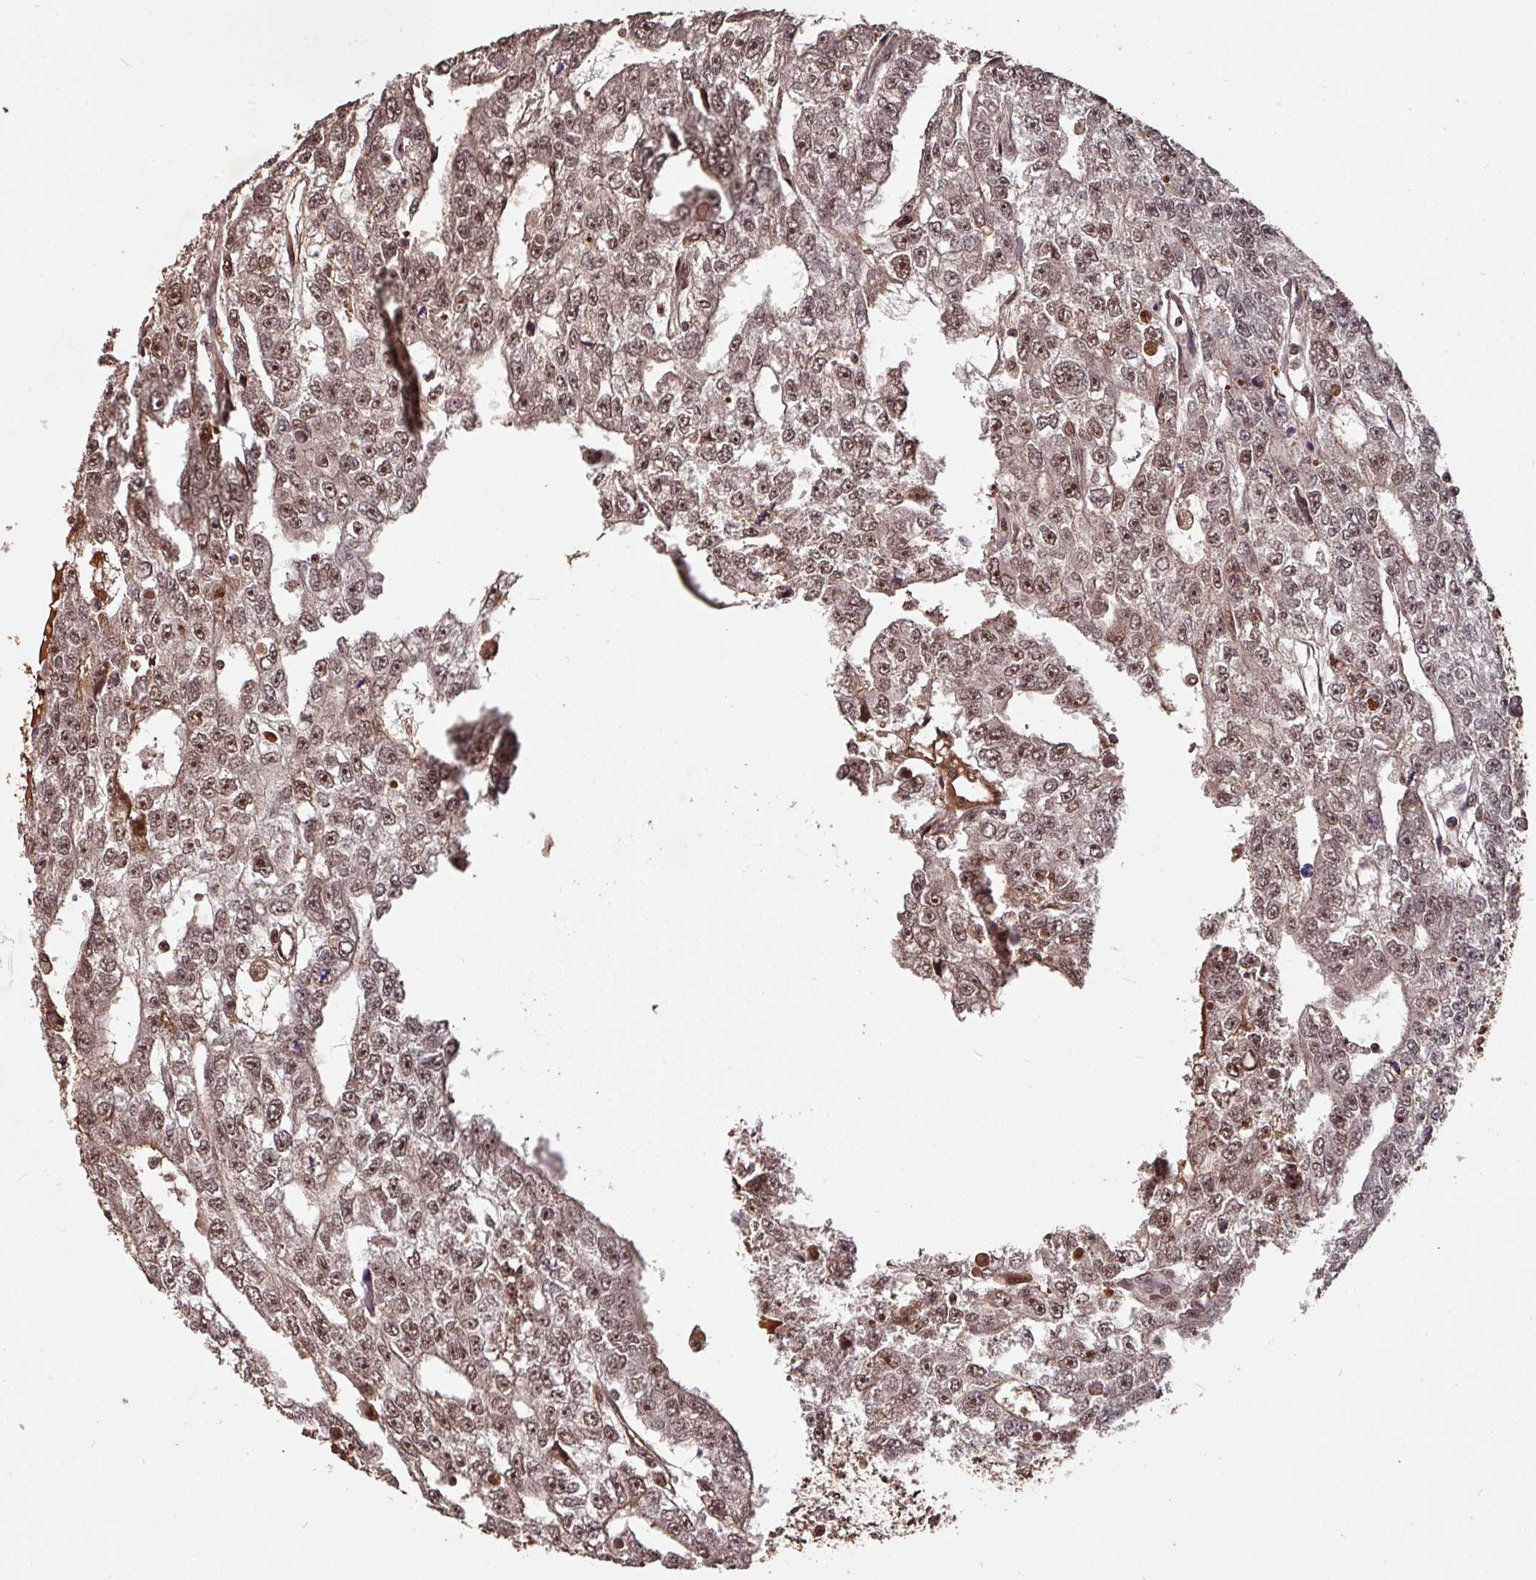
{"staining": {"intensity": "moderate", "quantity": ">75%", "location": "nuclear"}, "tissue": "testis cancer", "cell_type": "Tumor cells", "image_type": "cancer", "snomed": [{"axis": "morphology", "description": "Carcinoma, Embryonal, NOS"}, {"axis": "topography", "description": "Testis"}], "caption": "A high-resolution image shows IHC staining of testis embryonal carcinoma, which shows moderate nuclear positivity in approximately >75% of tumor cells. The protein of interest is stained brown, and the nuclei are stained in blue (DAB IHC with brightfield microscopy, high magnification).", "gene": "POLD1", "patient": {"sex": "male", "age": 20}}